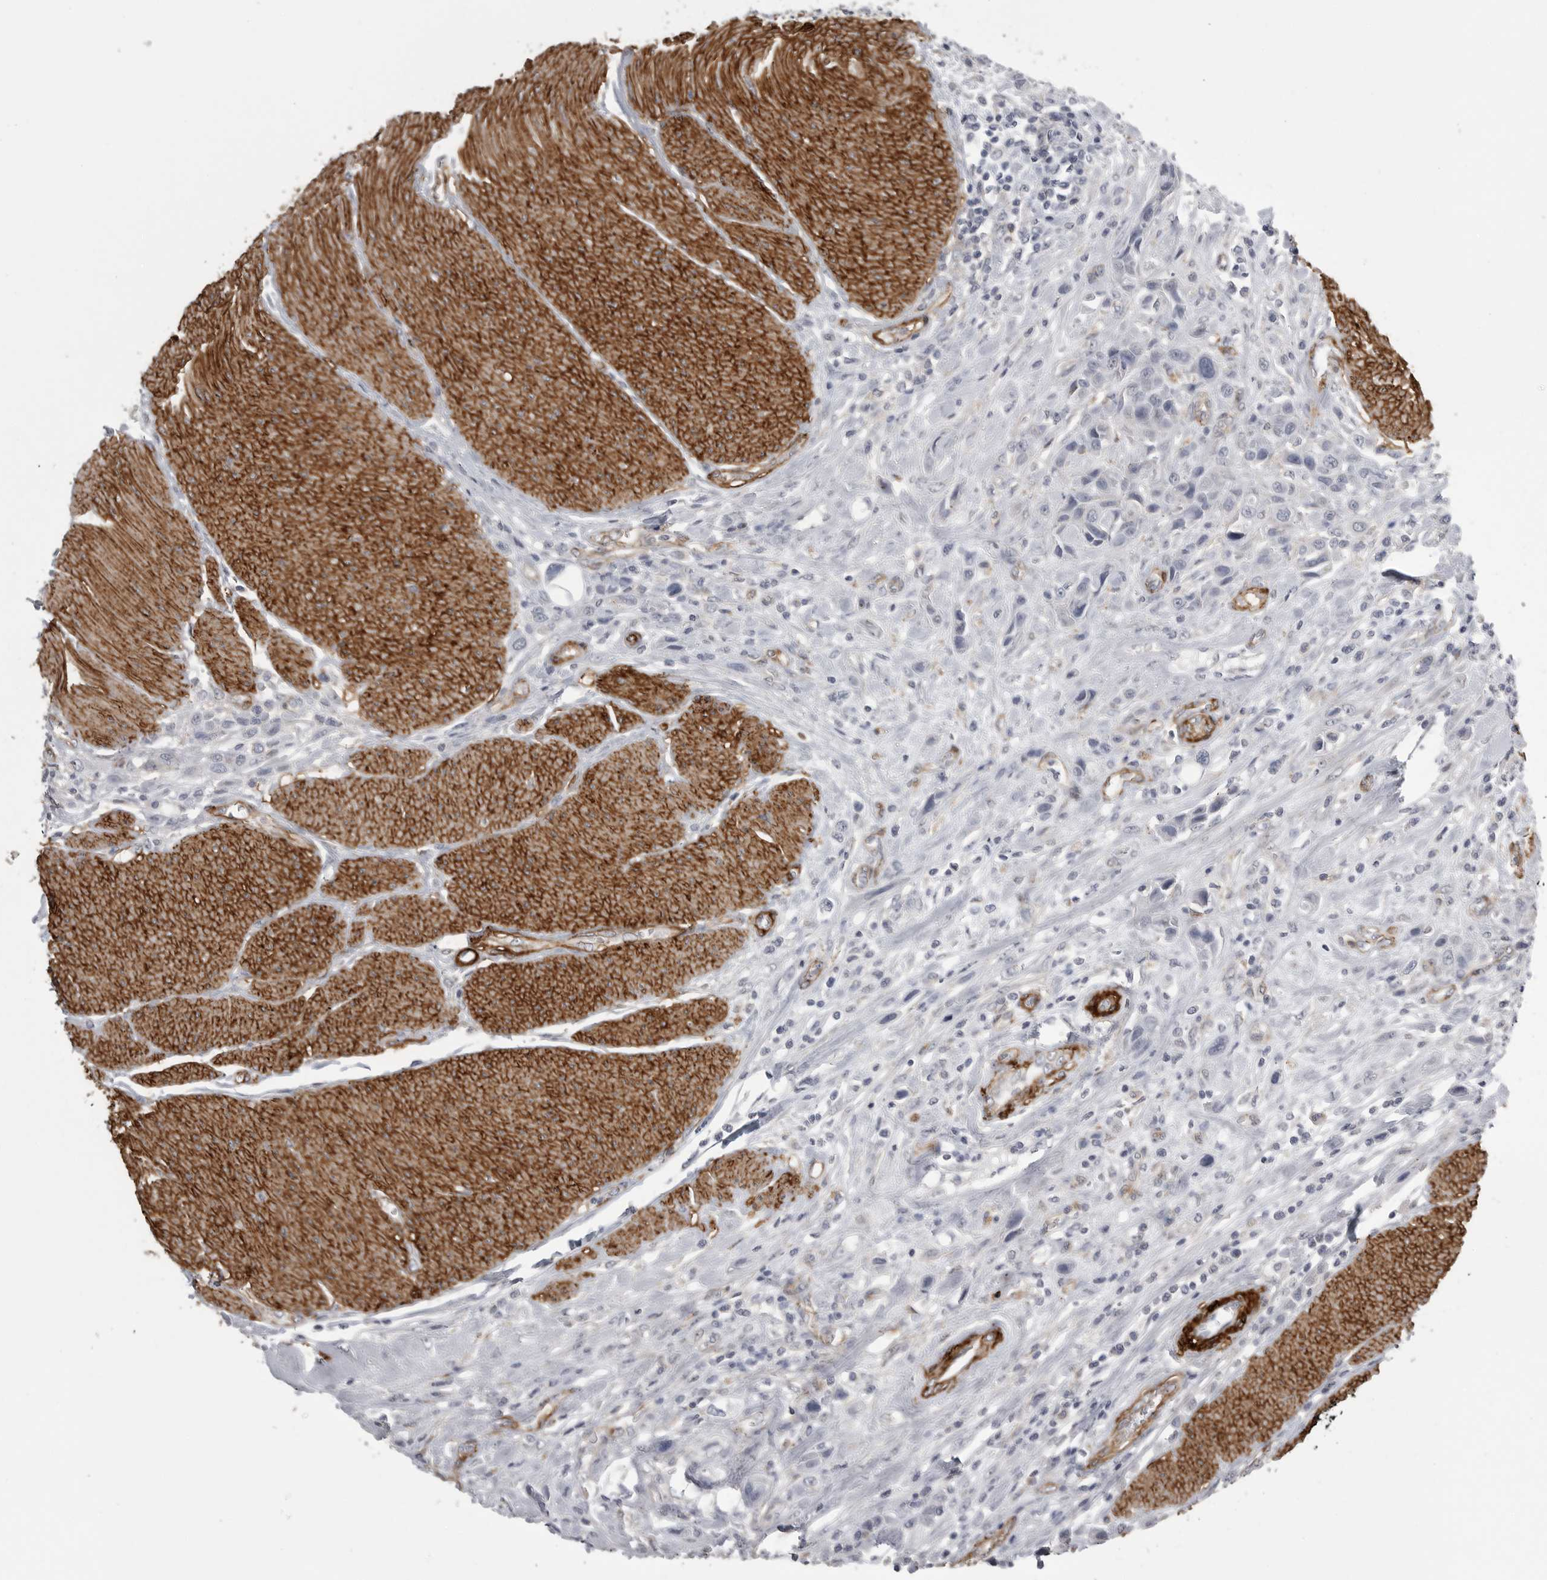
{"staining": {"intensity": "negative", "quantity": "none", "location": "none"}, "tissue": "urothelial cancer", "cell_type": "Tumor cells", "image_type": "cancer", "snomed": [{"axis": "morphology", "description": "Urothelial carcinoma, High grade"}, {"axis": "topography", "description": "Urinary bladder"}], "caption": "A micrograph of high-grade urothelial carcinoma stained for a protein demonstrates no brown staining in tumor cells. (DAB immunohistochemistry with hematoxylin counter stain).", "gene": "AOC3", "patient": {"sex": "male", "age": 50}}